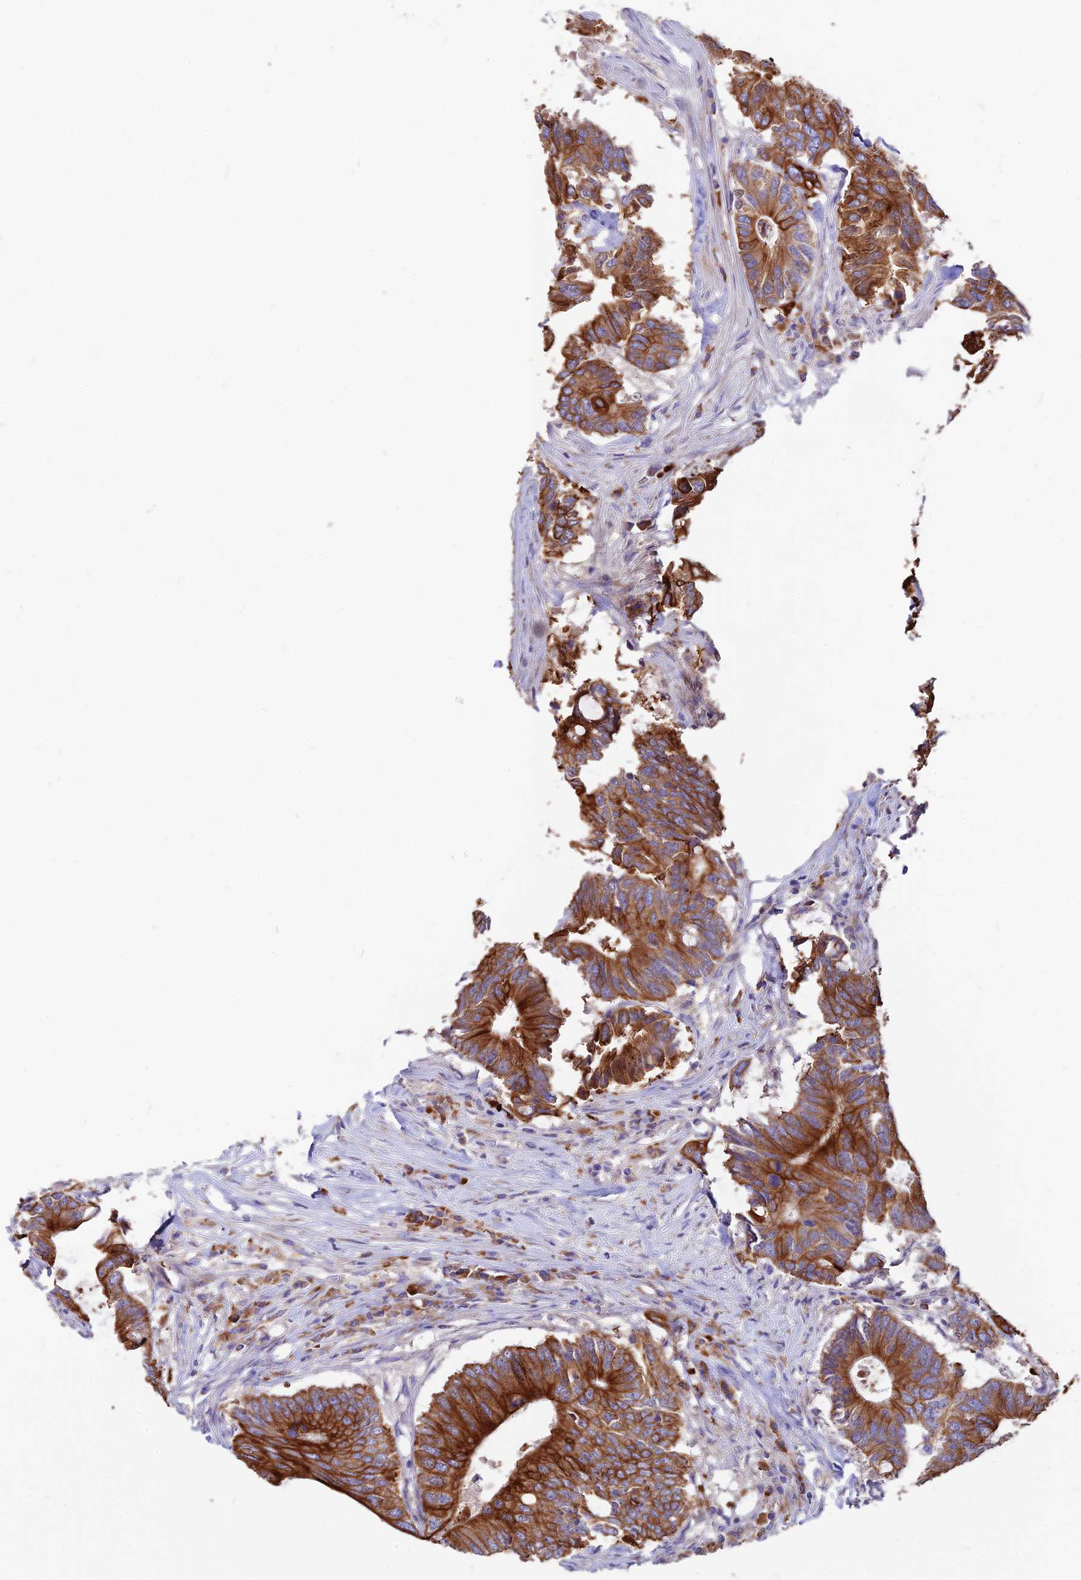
{"staining": {"intensity": "strong", "quantity": ">75%", "location": "cytoplasmic/membranous"}, "tissue": "colorectal cancer", "cell_type": "Tumor cells", "image_type": "cancer", "snomed": [{"axis": "morphology", "description": "Adenocarcinoma, NOS"}, {"axis": "topography", "description": "Colon"}], "caption": "DAB immunohistochemical staining of colorectal adenocarcinoma demonstrates strong cytoplasmic/membranous protein staining in approximately >75% of tumor cells. Immunohistochemistry (ihc) stains the protein of interest in brown and the nuclei are stained blue.", "gene": "DENND2D", "patient": {"sex": "male", "age": 71}}